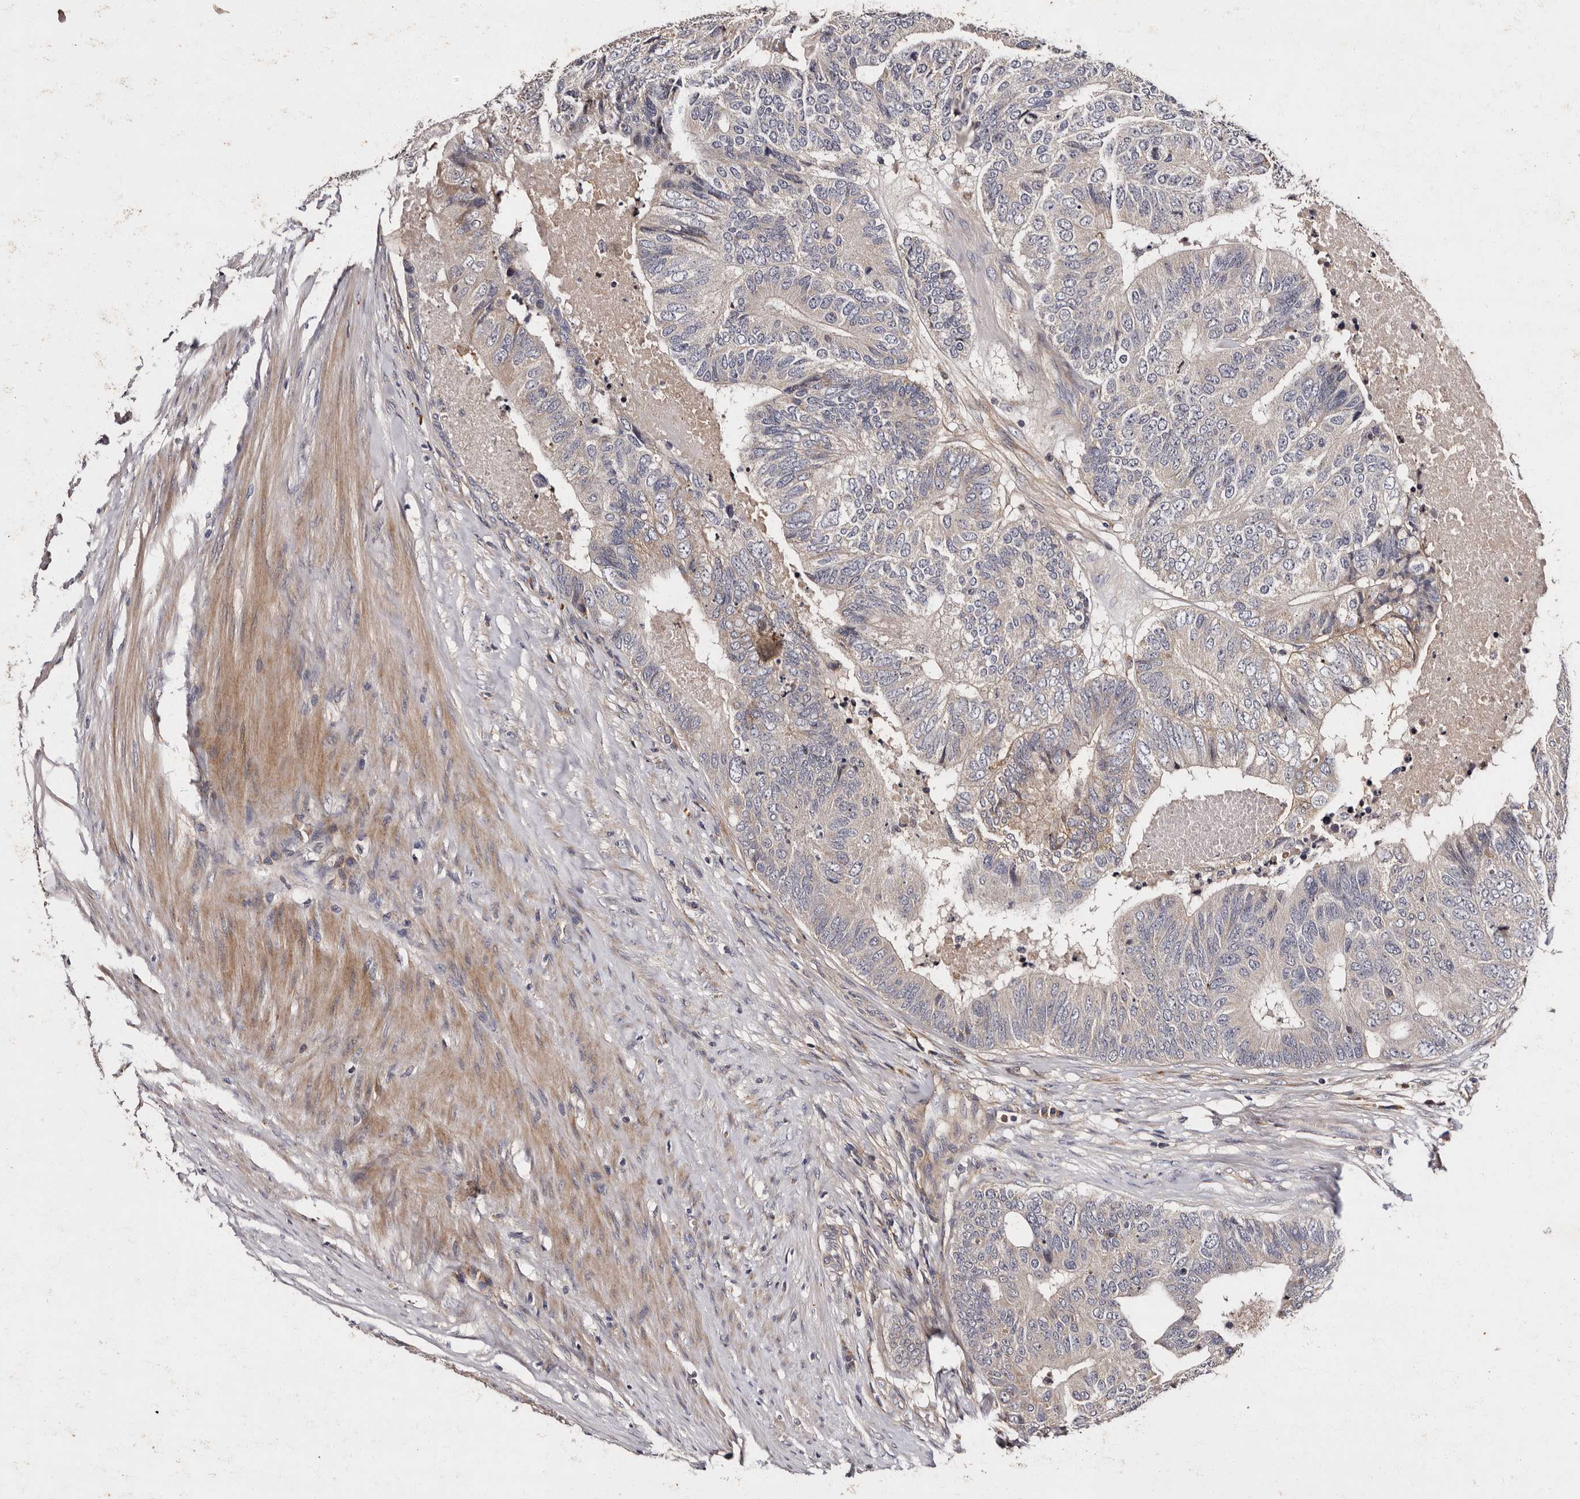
{"staining": {"intensity": "negative", "quantity": "none", "location": "none"}, "tissue": "colorectal cancer", "cell_type": "Tumor cells", "image_type": "cancer", "snomed": [{"axis": "morphology", "description": "Adenocarcinoma, NOS"}, {"axis": "topography", "description": "Colon"}], "caption": "DAB (3,3'-diaminobenzidine) immunohistochemical staining of human colorectal cancer (adenocarcinoma) displays no significant expression in tumor cells.", "gene": "ADCK5", "patient": {"sex": "female", "age": 67}}